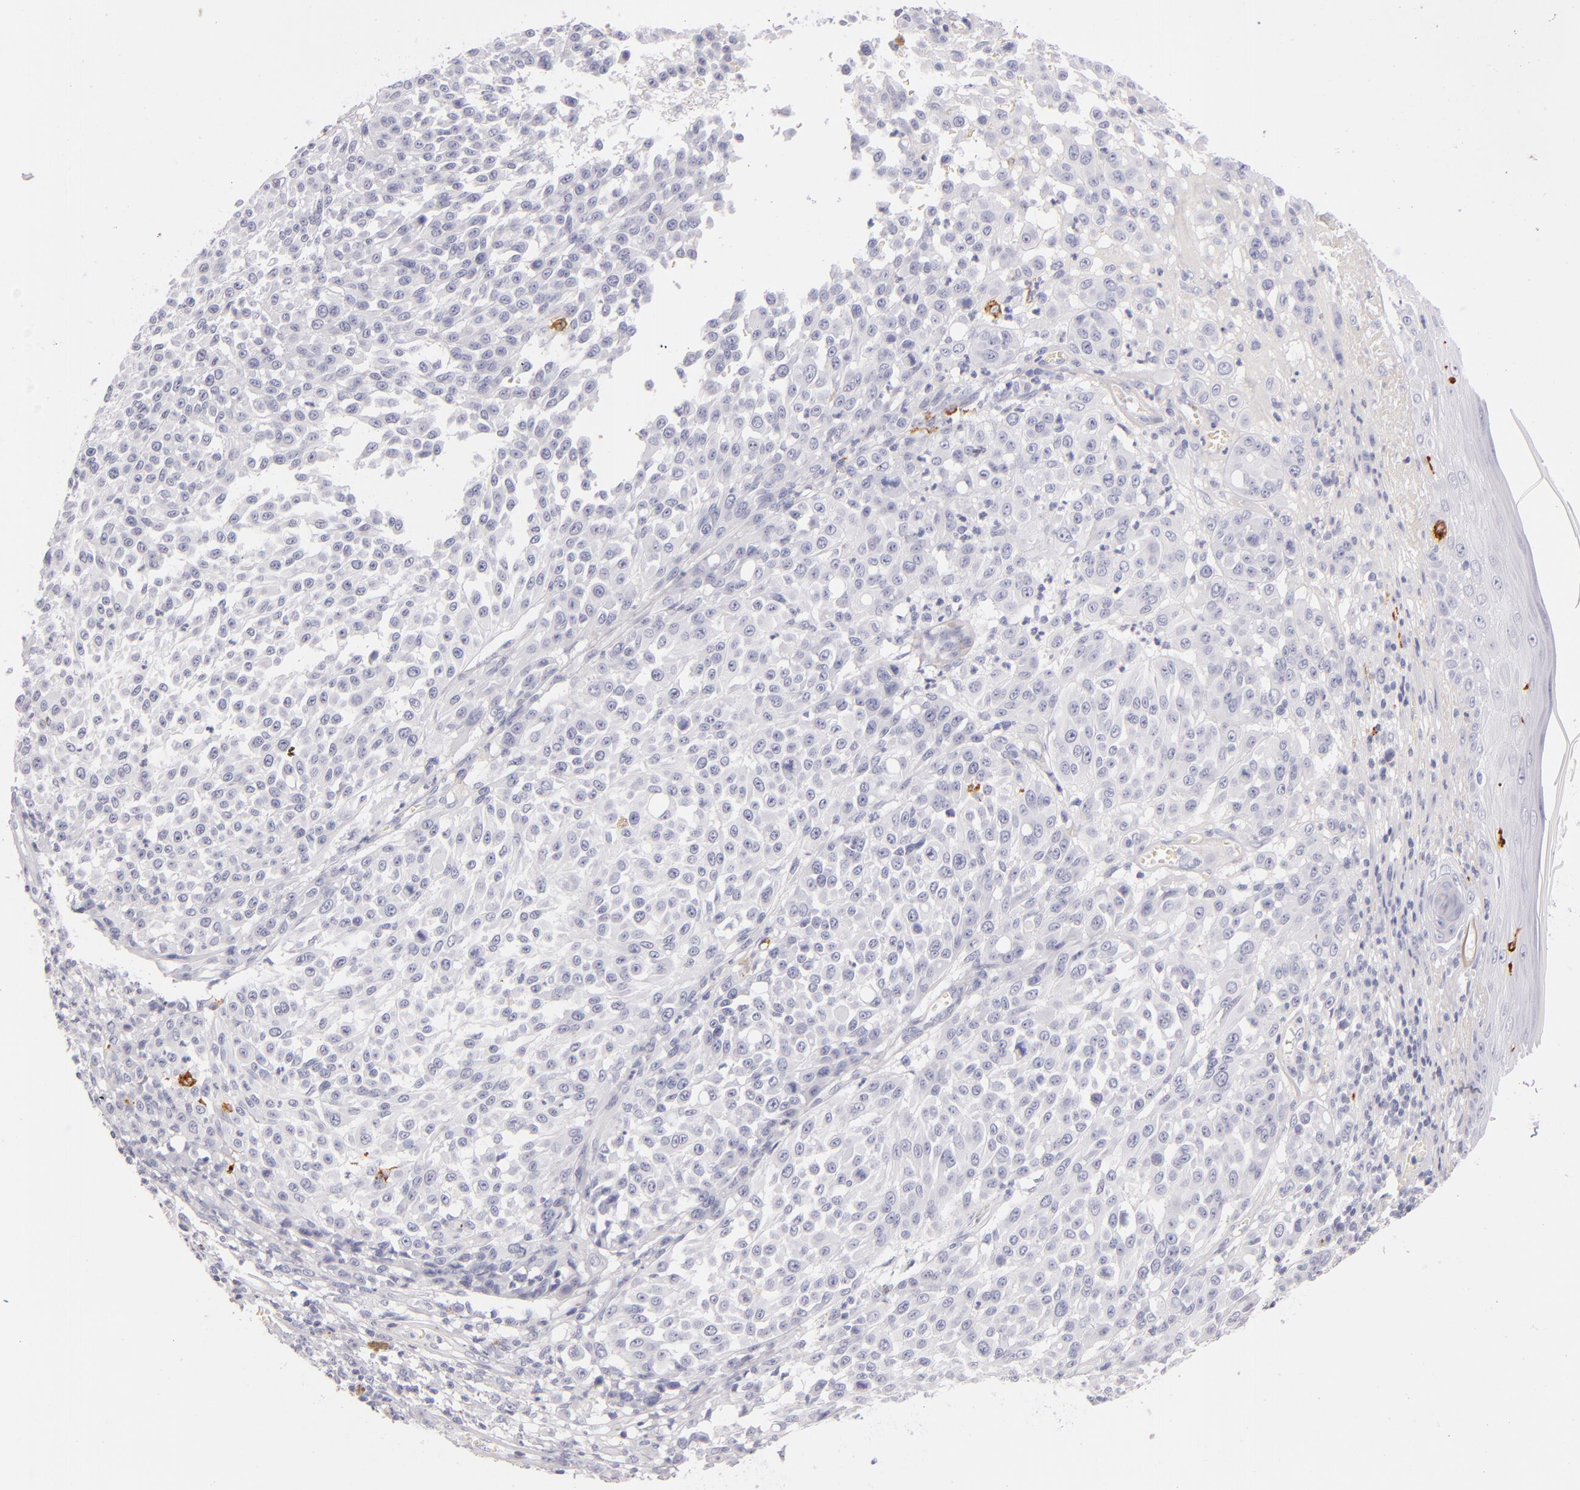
{"staining": {"intensity": "negative", "quantity": "none", "location": "none"}, "tissue": "melanoma", "cell_type": "Tumor cells", "image_type": "cancer", "snomed": [{"axis": "morphology", "description": "Malignant melanoma, NOS"}, {"axis": "topography", "description": "Skin"}], "caption": "The photomicrograph exhibits no staining of tumor cells in malignant melanoma.", "gene": "CD207", "patient": {"sex": "female", "age": 49}}